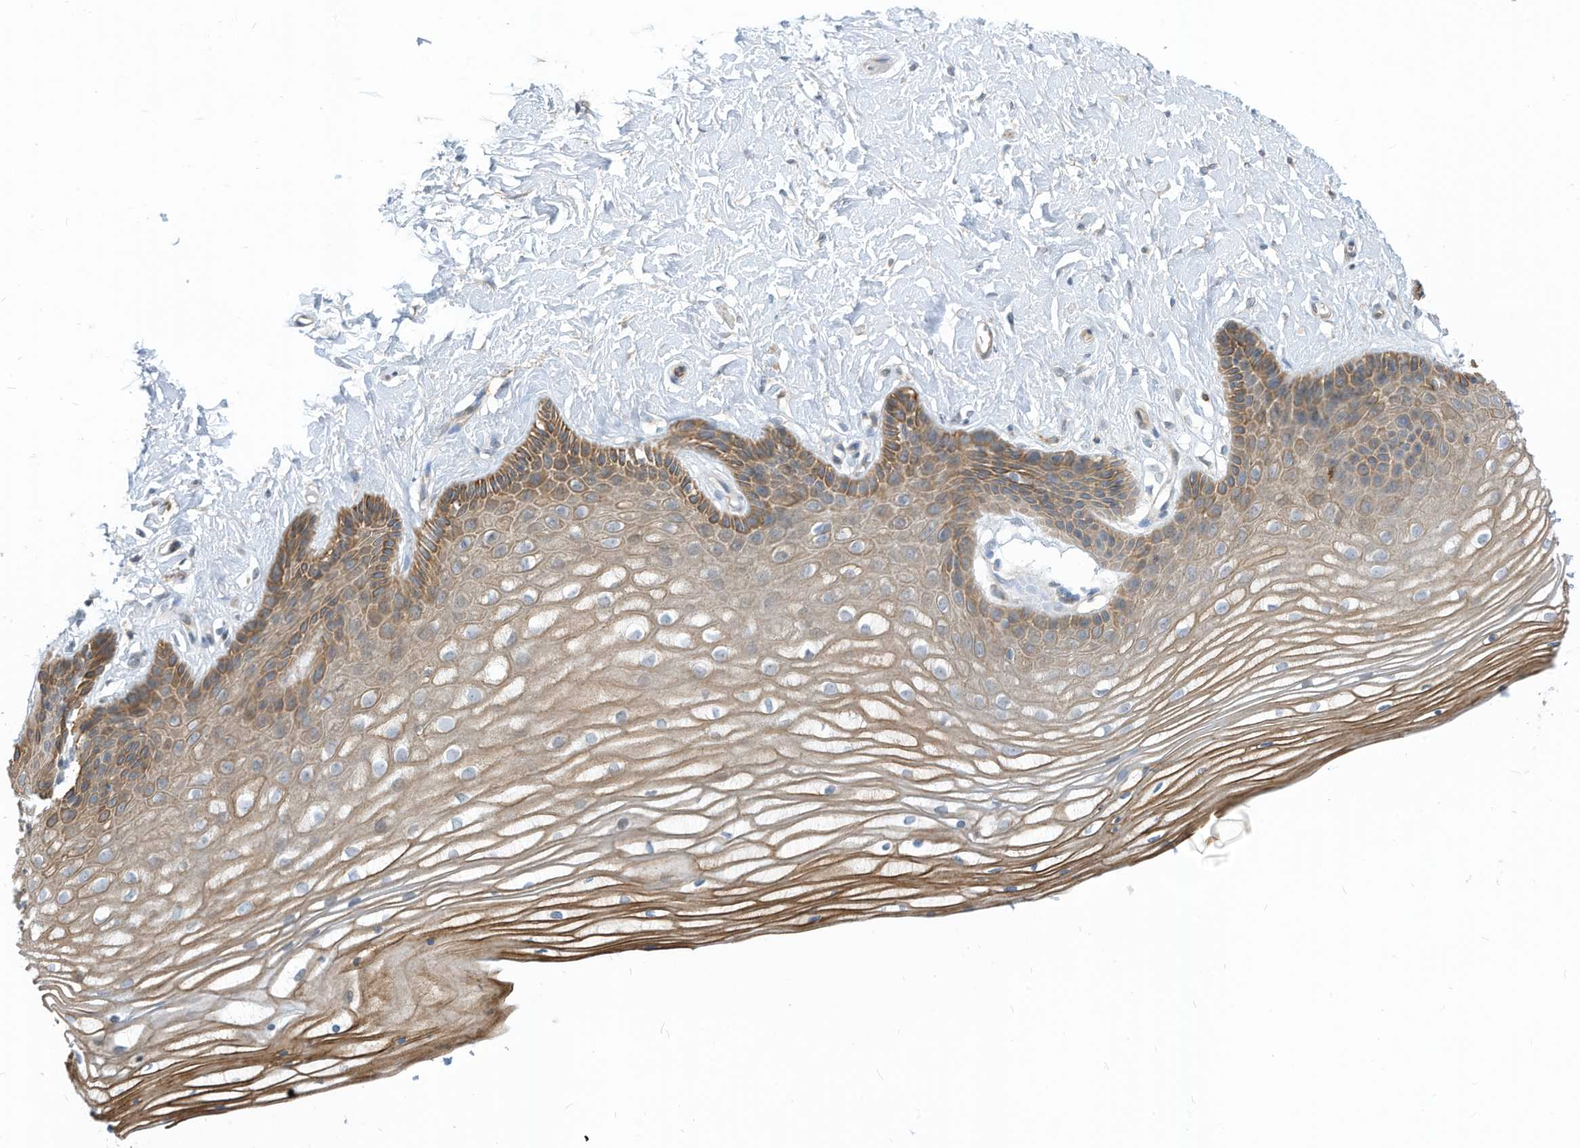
{"staining": {"intensity": "moderate", "quantity": ">75%", "location": "cytoplasmic/membranous"}, "tissue": "vagina", "cell_type": "Squamous epithelial cells", "image_type": "normal", "snomed": [{"axis": "morphology", "description": "Normal tissue, NOS"}, {"axis": "topography", "description": "Vagina"}, {"axis": "topography", "description": "Cervix"}], "caption": "Normal vagina was stained to show a protein in brown. There is medium levels of moderate cytoplasmic/membranous staining in approximately >75% of squamous epithelial cells. The staining was performed using DAB, with brown indicating positive protein expression. Nuclei are stained blue with hematoxylin.", "gene": "GPATCH3", "patient": {"sex": "female", "age": 40}}